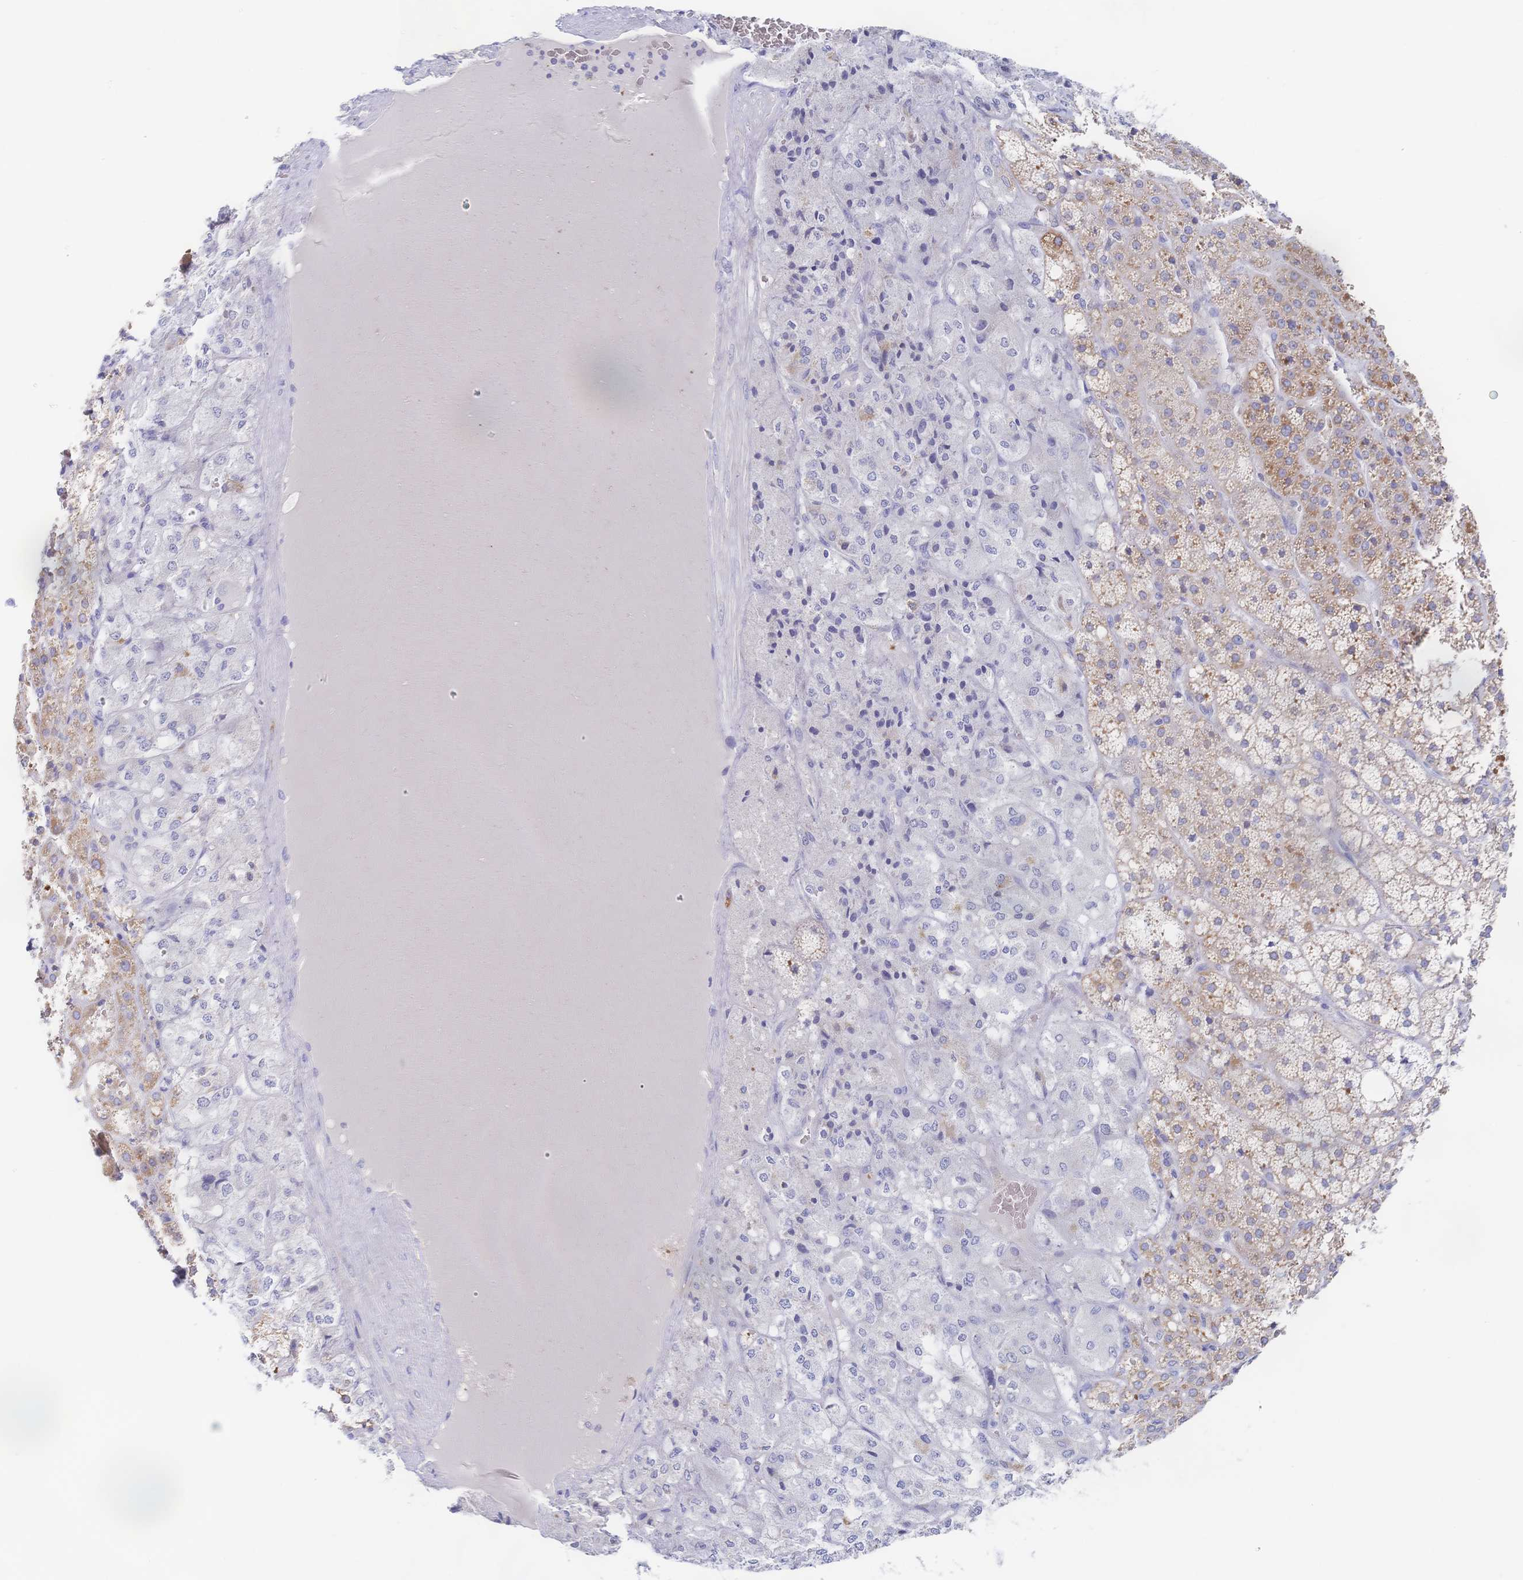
{"staining": {"intensity": "moderate", "quantity": ">75%", "location": "cytoplasmic/membranous"}, "tissue": "adrenal gland", "cell_type": "Glandular cells", "image_type": "normal", "snomed": [{"axis": "morphology", "description": "Normal tissue, NOS"}, {"axis": "topography", "description": "Adrenal gland"}], "caption": "Immunohistochemical staining of normal human adrenal gland demonstrates moderate cytoplasmic/membranous protein staining in about >75% of glandular cells.", "gene": "SYNGR4", "patient": {"sex": "male", "age": 53}}